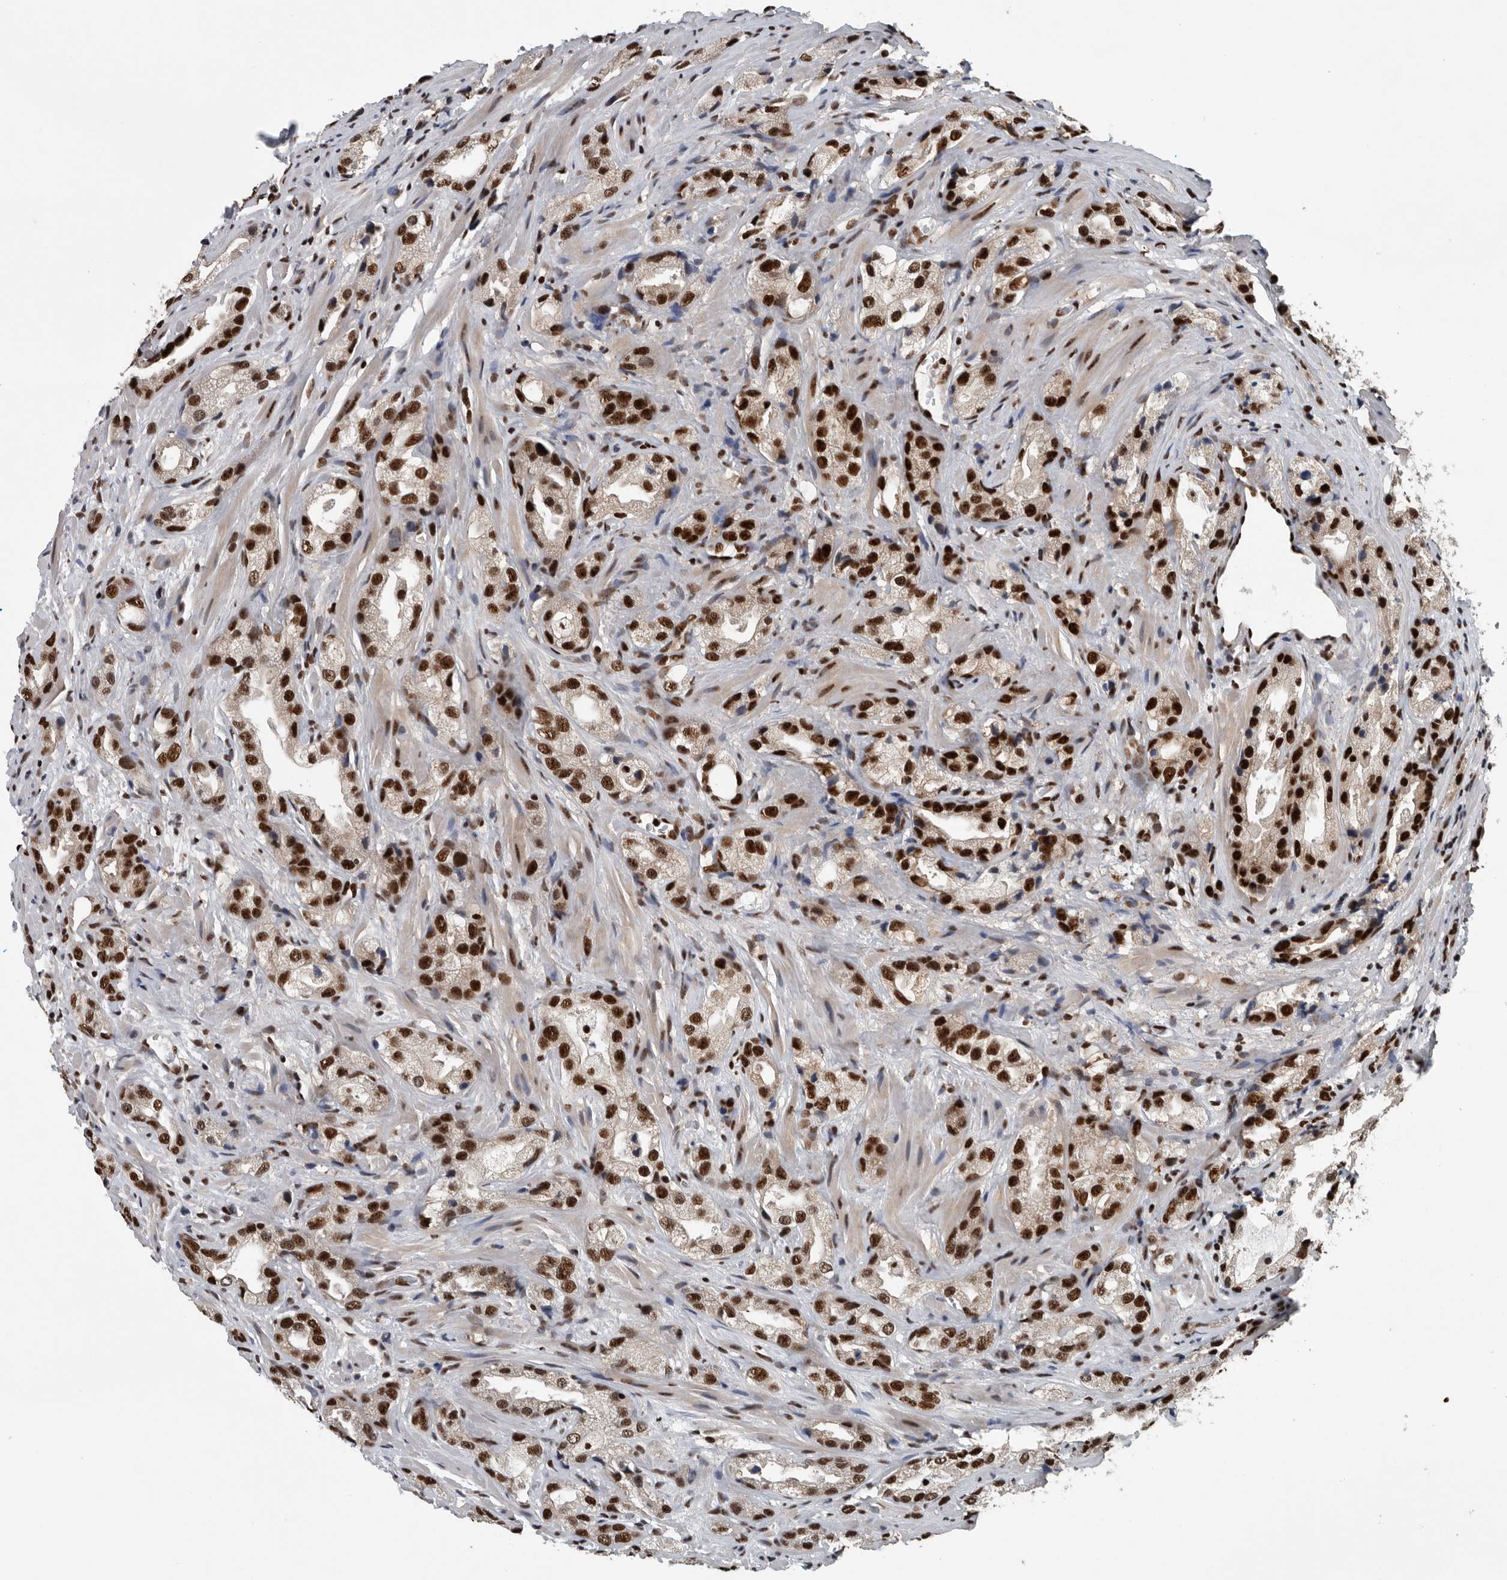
{"staining": {"intensity": "strong", "quantity": ">75%", "location": "nuclear"}, "tissue": "prostate cancer", "cell_type": "Tumor cells", "image_type": "cancer", "snomed": [{"axis": "morphology", "description": "Adenocarcinoma, High grade"}, {"axis": "topography", "description": "Prostate"}], "caption": "Brown immunohistochemical staining in human prostate cancer demonstrates strong nuclear positivity in about >75% of tumor cells. The staining was performed using DAB (3,3'-diaminobenzidine), with brown indicating positive protein expression. Nuclei are stained blue with hematoxylin.", "gene": "SENP7", "patient": {"sex": "male", "age": 63}}